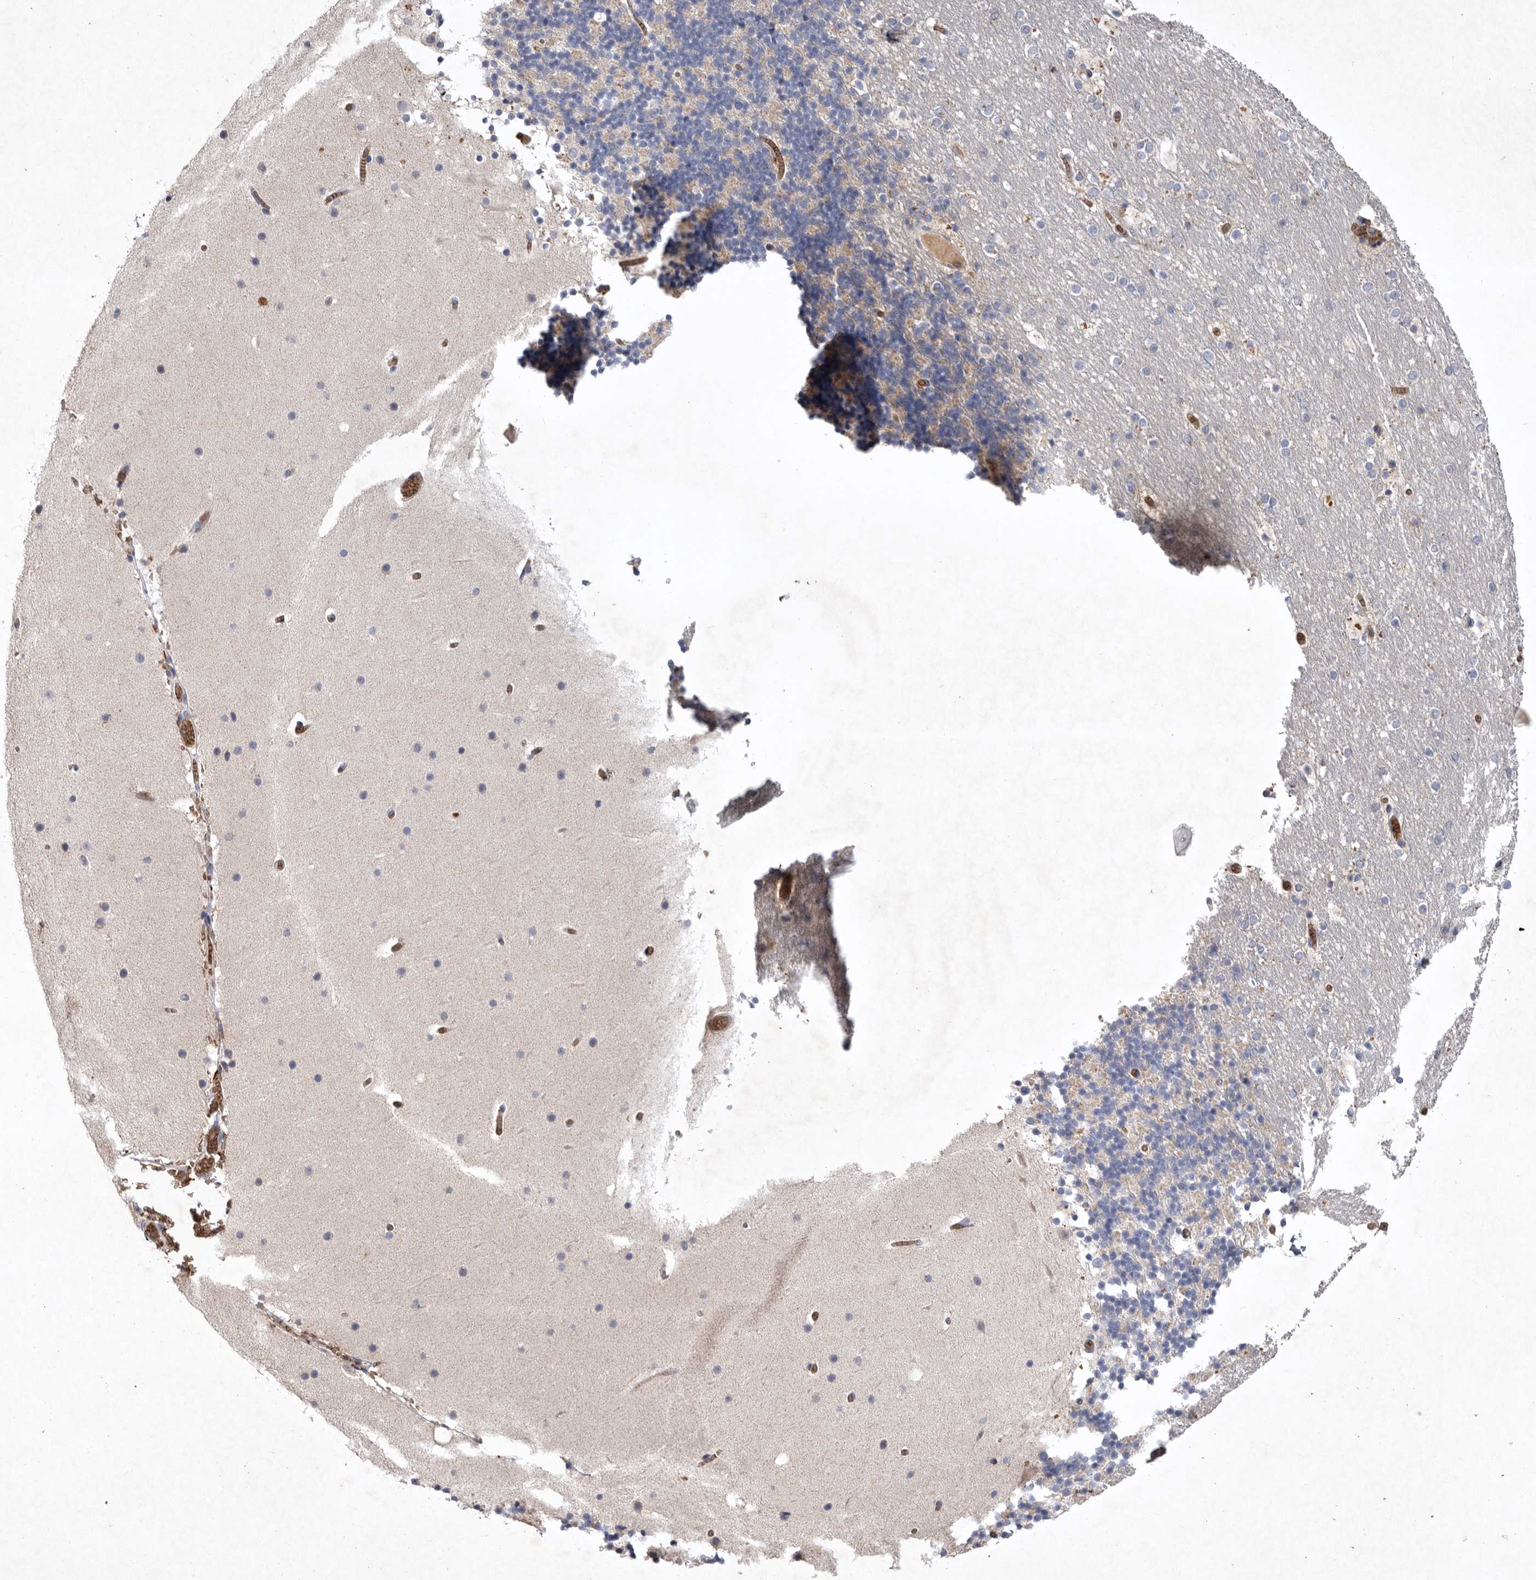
{"staining": {"intensity": "negative", "quantity": "none", "location": "none"}, "tissue": "cerebellum", "cell_type": "Cells in granular layer", "image_type": "normal", "snomed": [{"axis": "morphology", "description": "Normal tissue, NOS"}, {"axis": "topography", "description": "Cerebellum"}], "caption": "A high-resolution image shows immunohistochemistry staining of unremarkable cerebellum, which shows no significant expression in cells in granular layer. (DAB immunohistochemistry, high magnification).", "gene": "TNFSF14", "patient": {"sex": "male", "age": 57}}